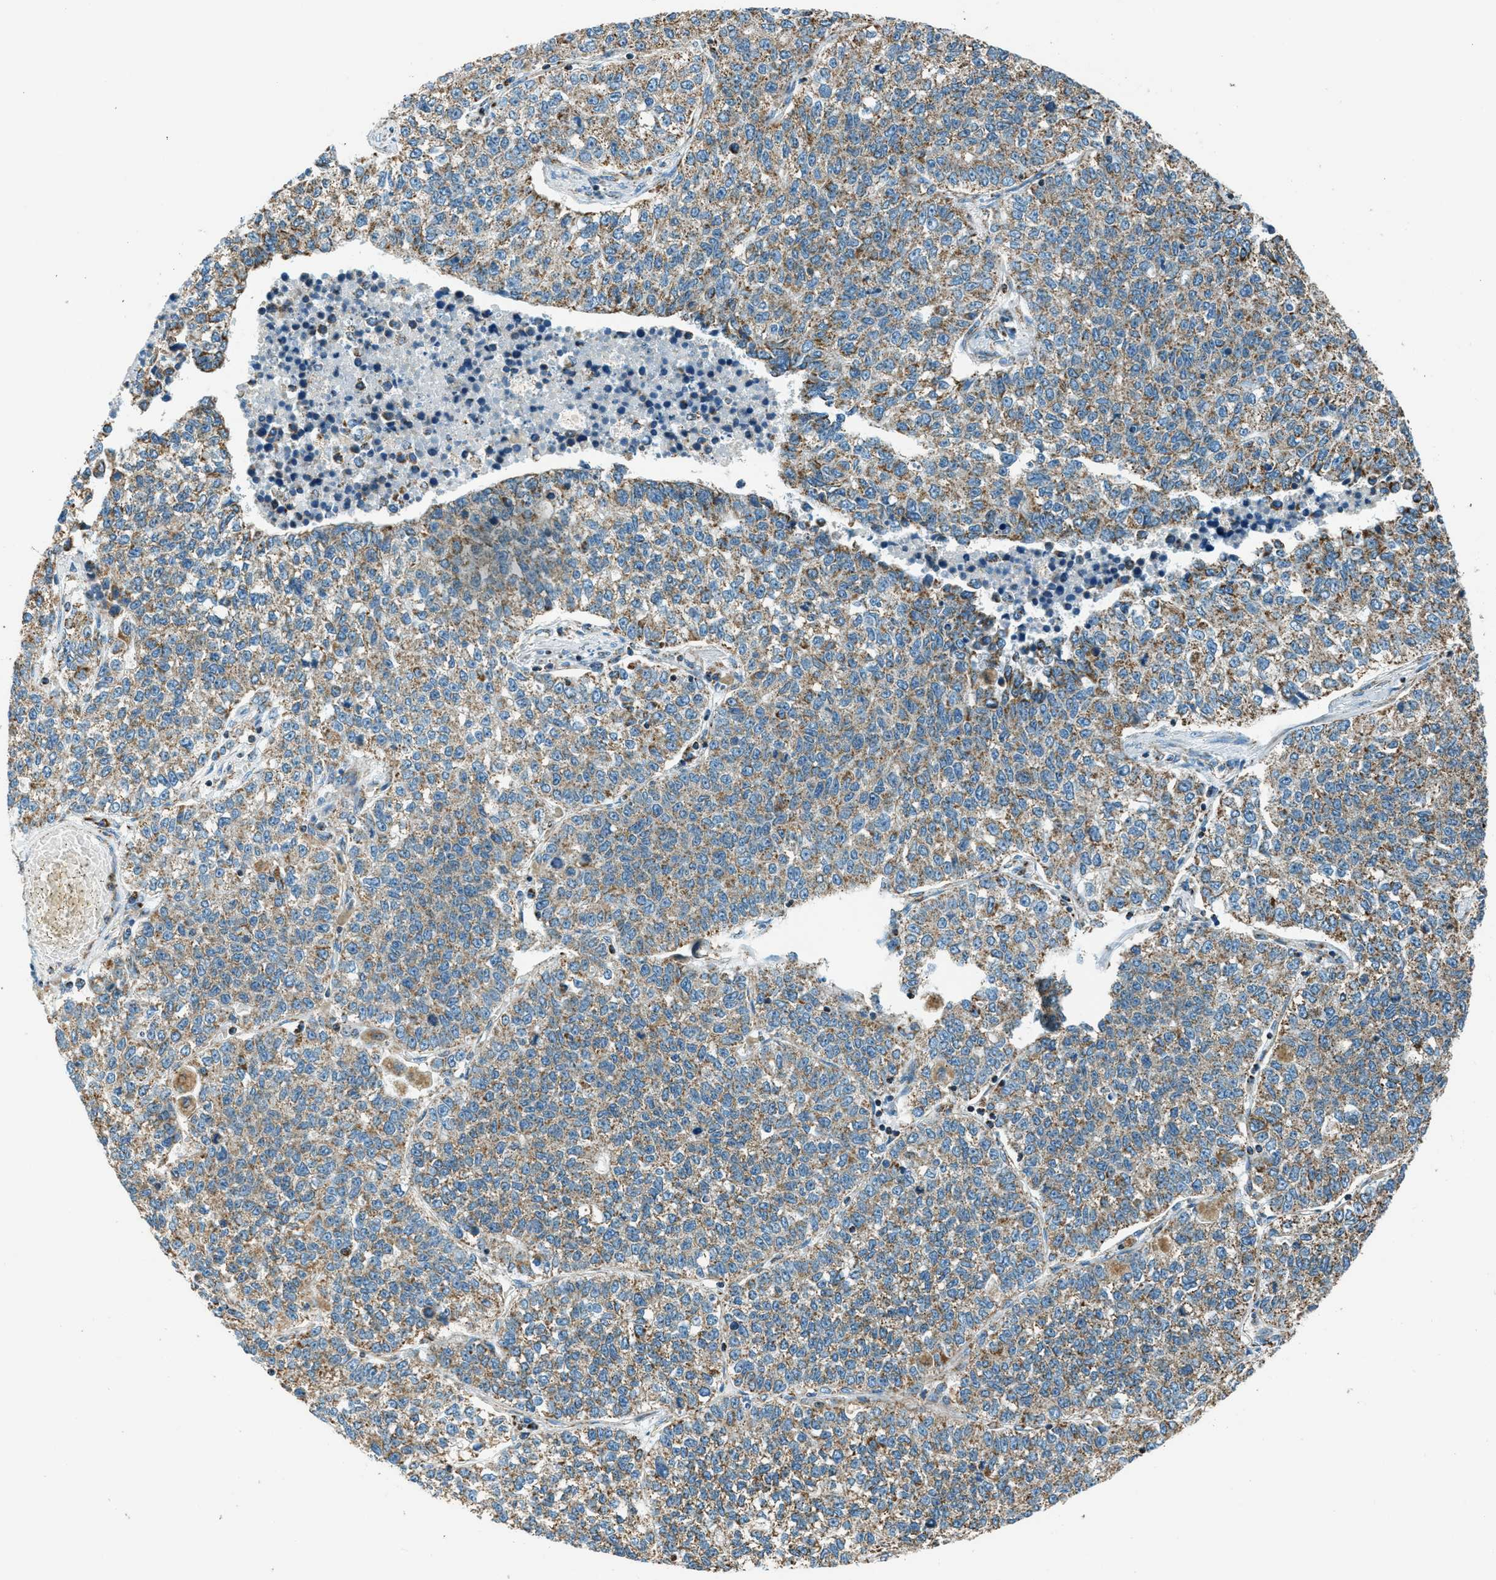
{"staining": {"intensity": "weak", "quantity": ">75%", "location": "cytoplasmic/membranous"}, "tissue": "lung cancer", "cell_type": "Tumor cells", "image_type": "cancer", "snomed": [{"axis": "morphology", "description": "Adenocarcinoma, NOS"}, {"axis": "topography", "description": "Lung"}], "caption": "Protein analysis of lung cancer (adenocarcinoma) tissue reveals weak cytoplasmic/membranous staining in approximately >75% of tumor cells.", "gene": "CHST15", "patient": {"sex": "male", "age": 49}}